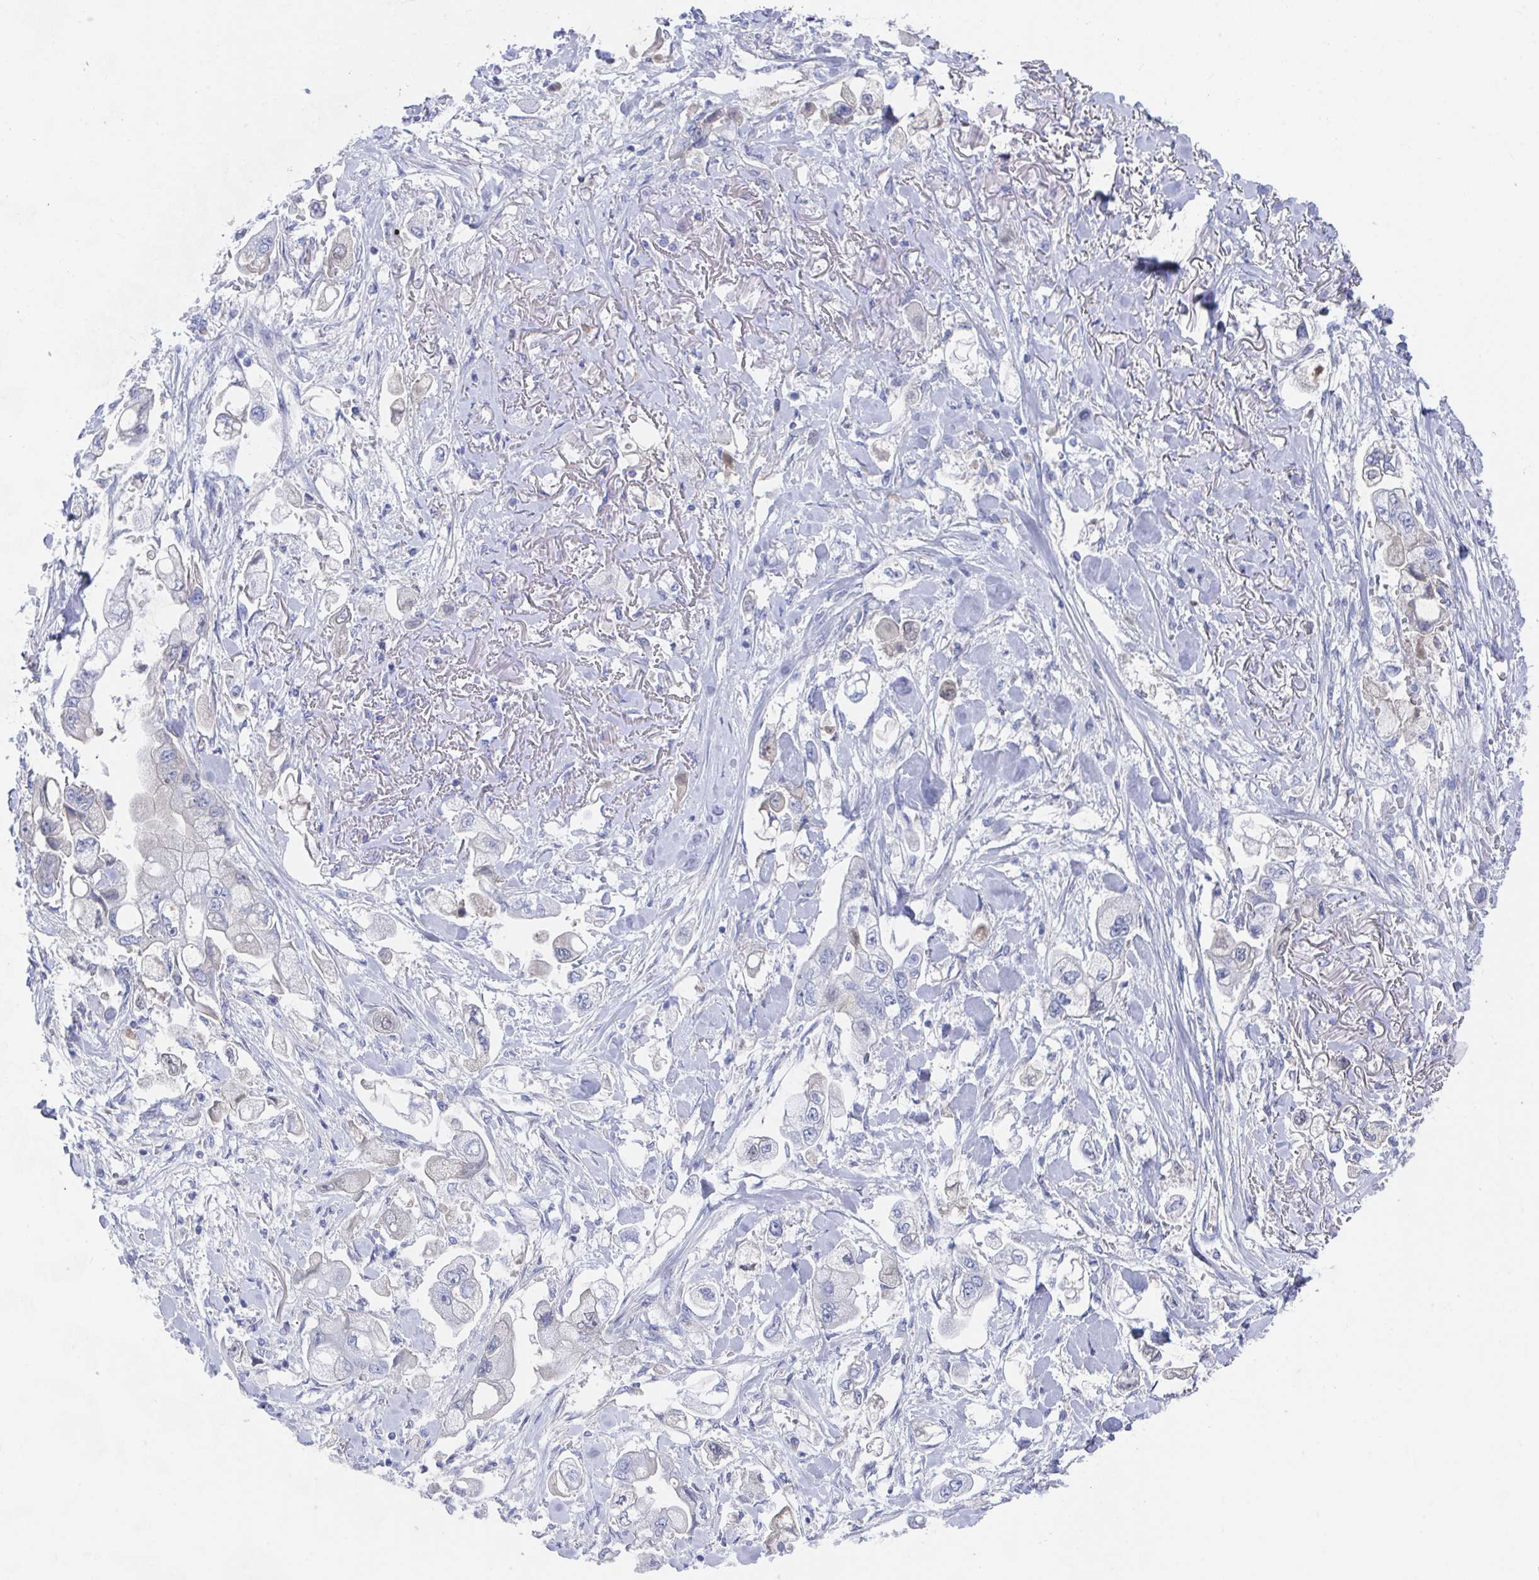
{"staining": {"intensity": "negative", "quantity": "none", "location": "none"}, "tissue": "stomach cancer", "cell_type": "Tumor cells", "image_type": "cancer", "snomed": [{"axis": "morphology", "description": "Adenocarcinoma, NOS"}, {"axis": "topography", "description": "Stomach"}], "caption": "Immunohistochemistry (IHC) of human stomach cancer demonstrates no expression in tumor cells.", "gene": "TNFAIP6", "patient": {"sex": "male", "age": 62}}